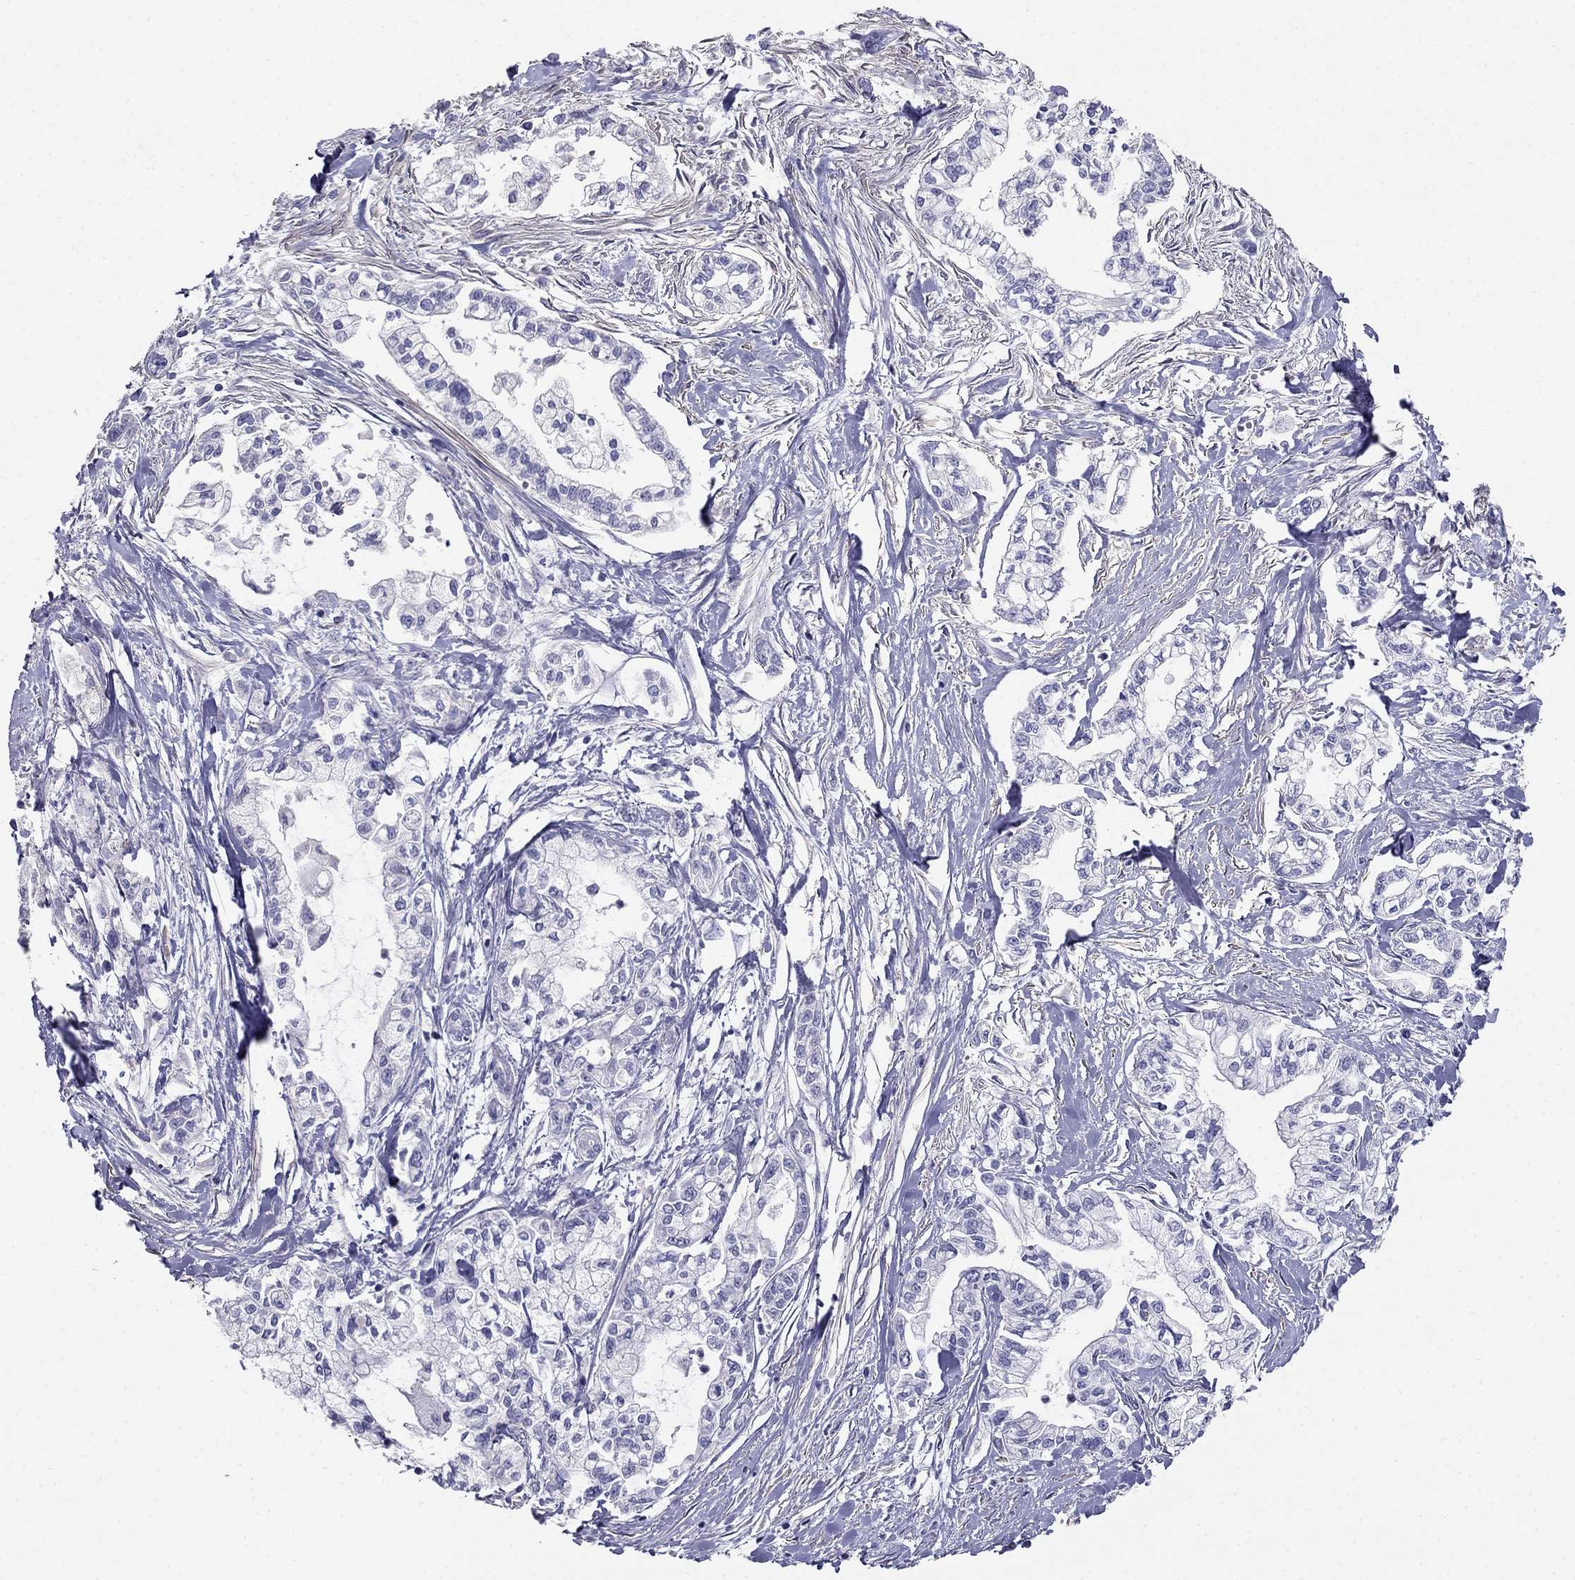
{"staining": {"intensity": "negative", "quantity": "none", "location": "none"}, "tissue": "pancreatic cancer", "cell_type": "Tumor cells", "image_type": "cancer", "snomed": [{"axis": "morphology", "description": "Adenocarcinoma, NOS"}, {"axis": "topography", "description": "Pancreas"}], "caption": "This image is of pancreatic cancer (adenocarcinoma) stained with immunohistochemistry (IHC) to label a protein in brown with the nuclei are counter-stained blue. There is no expression in tumor cells.", "gene": "LY6H", "patient": {"sex": "male", "age": 54}}